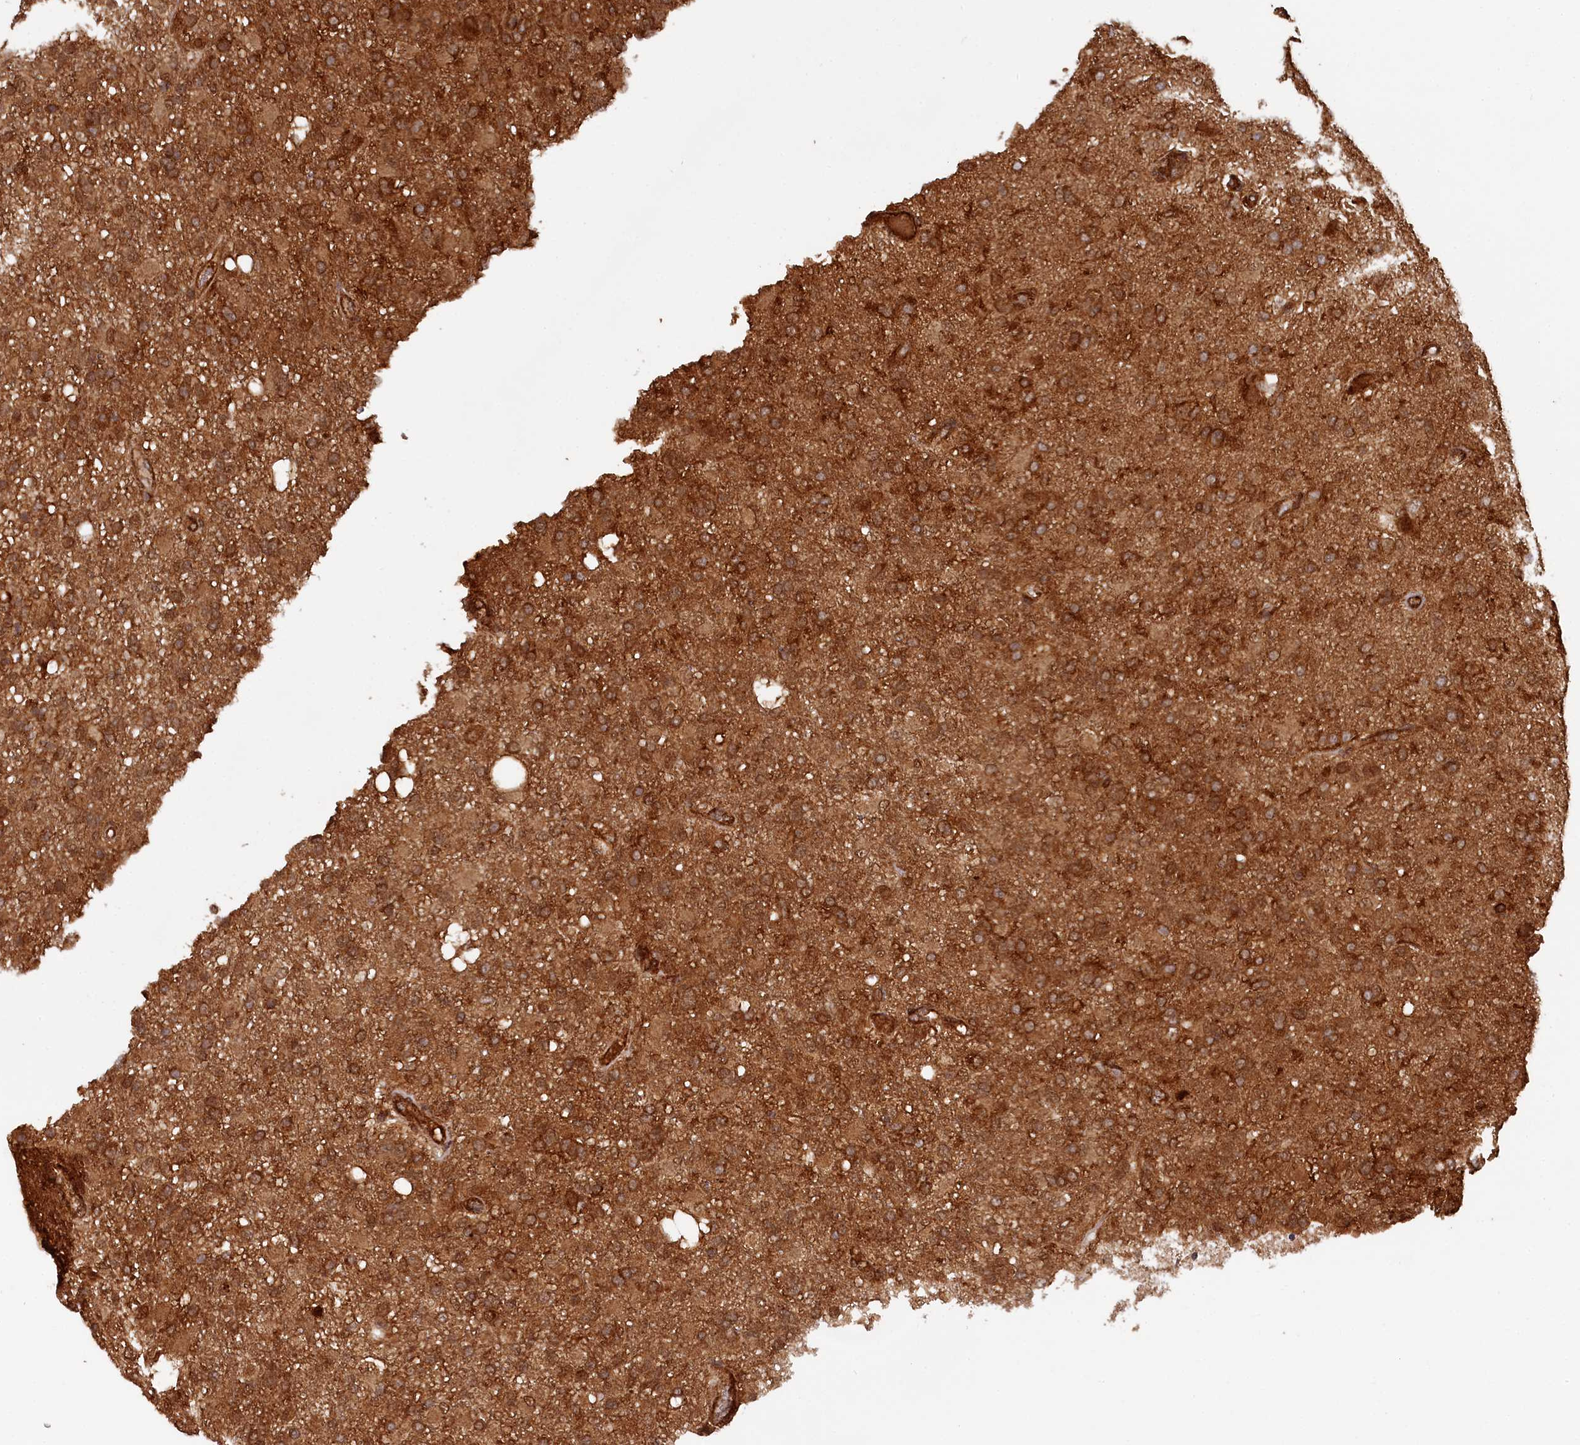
{"staining": {"intensity": "strong", "quantity": ">75%", "location": "cytoplasmic/membranous"}, "tissue": "glioma", "cell_type": "Tumor cells", "image_type": "cancer", "snomed": [{"axis": "morphology", "description": "Glioma, malignant, High grade"}, {"axis": "topography", "description": "Brain"}], "caption": "Glioma tissue shows strong cytoplasmic/membranous positivity in approximately >75% of tumor cells", "gene": "STUB1", "patient": {"sex": "female", "age": 74}}